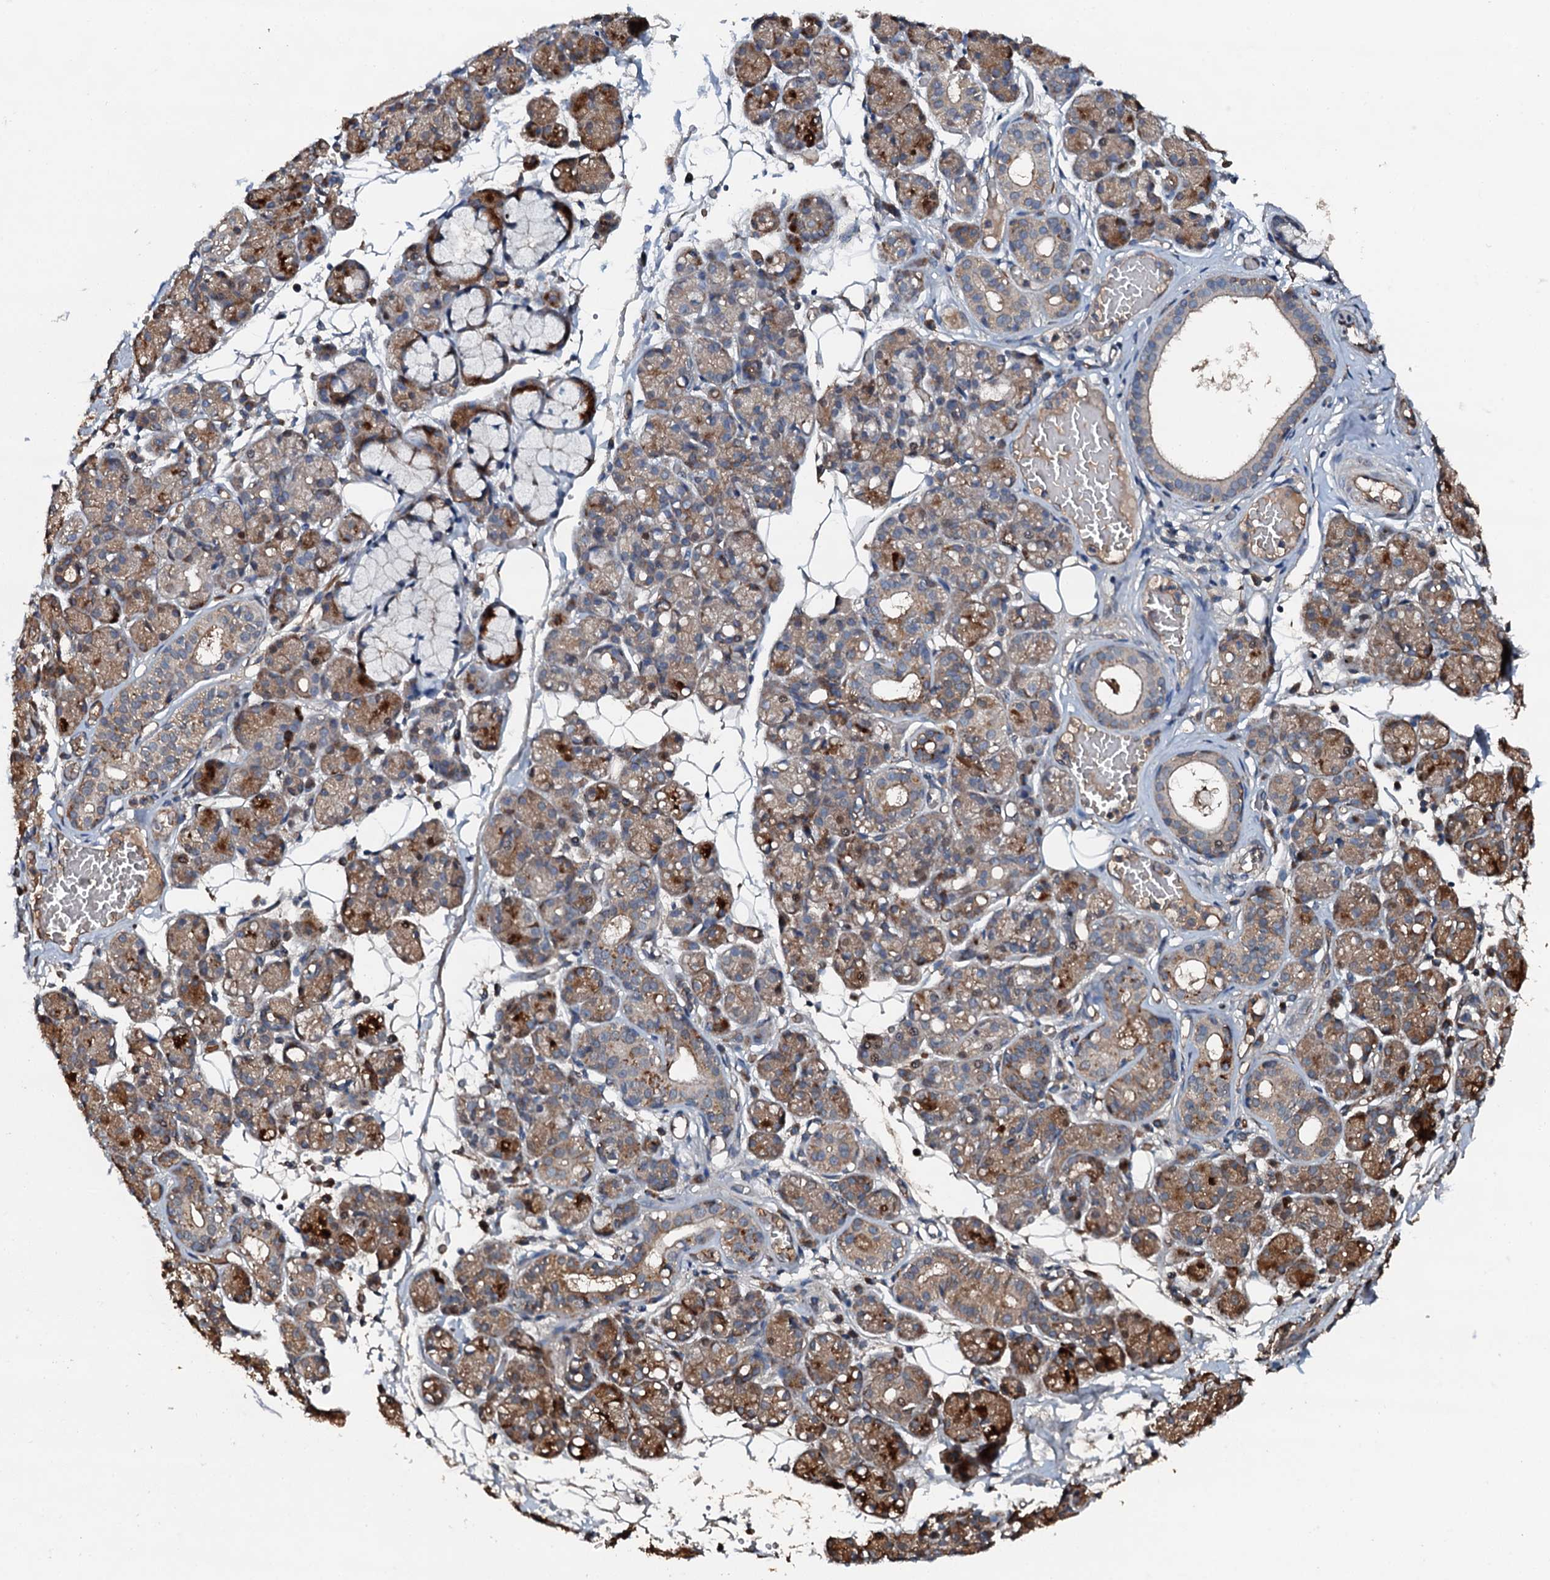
{"staining": {"intensity": "strong", "quantity": "<25%", "location": "cytoplasmic/membranous,nuclear"}, "tissue": "salivary gland", "cell_type": "Glandular cells", "image_type": "normal", "snomed": [{"axis": "morphology", "description": "Normal tissue, NOS"}, {"axis": "topography", "description": "Salivary gland"}], "caption": "Strong cytoplasmic/membranous,nuclear staining for a protein is present in approximately <25% of glandular cells of benign salivary gland using immunohistochemistry.", "gene": "FLYWCH1", "patient": {"sex": "male", "age": 63}}